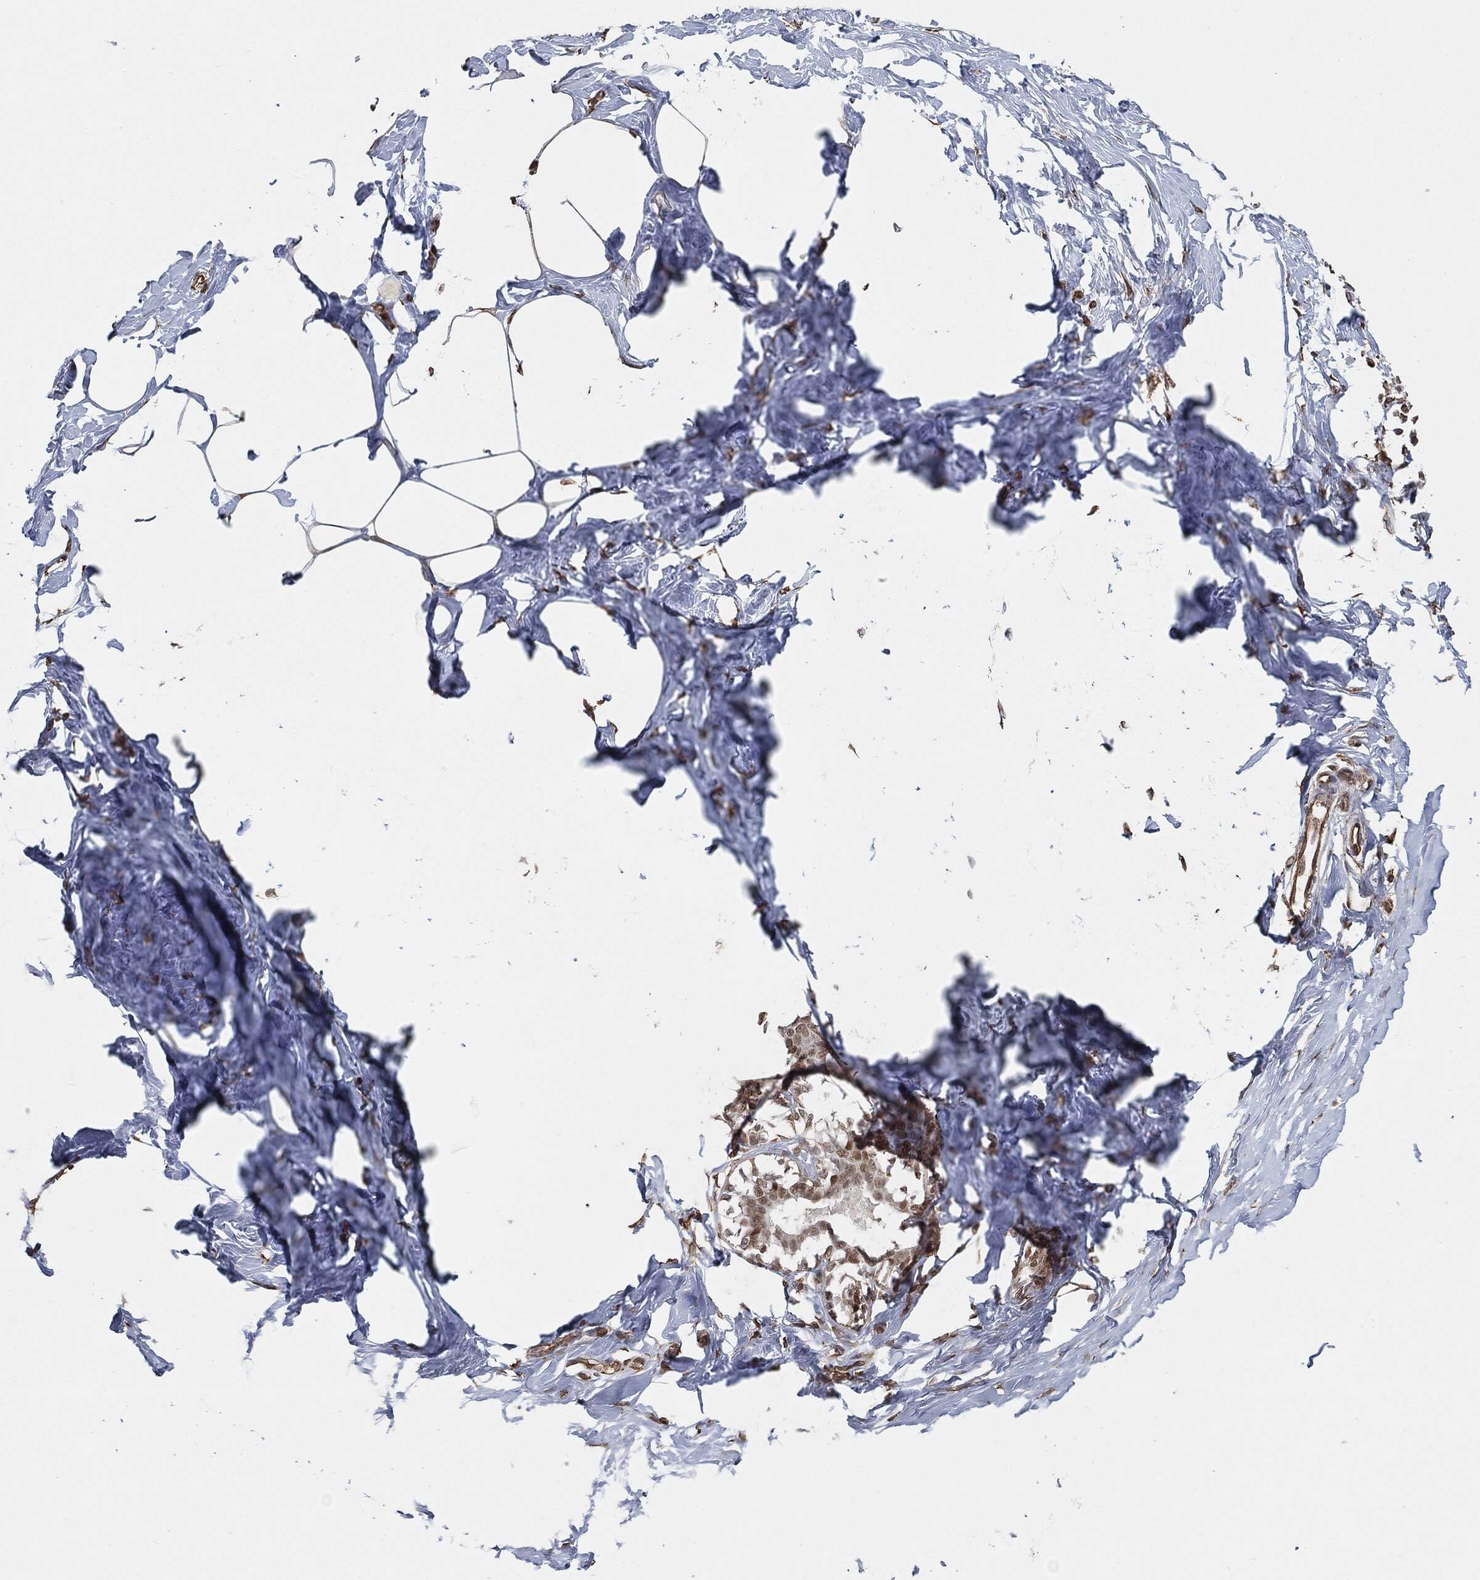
{"staining": {"intensity": "strong", "quantity": ">75%", "location": "nuclear"}, "tissue": "breast", "cell_type": "Adipocytes", "image_type": "normal", "snomed": [{"axis": "morphology", "description": "Normal tissue, NOS"}, {"axis": "morphology", "description": "Lobular carcinoma, in situ"}, {"axis": "topography", "description": "Breast"}], "caption": "The micrograph displays immunohistochemical staining of benign breast. There is strong nuclear staining is seen in approximately >75% of adipocytes.", "gene": "TP53RK", "patient": {"sex": "female", "age": 35}}